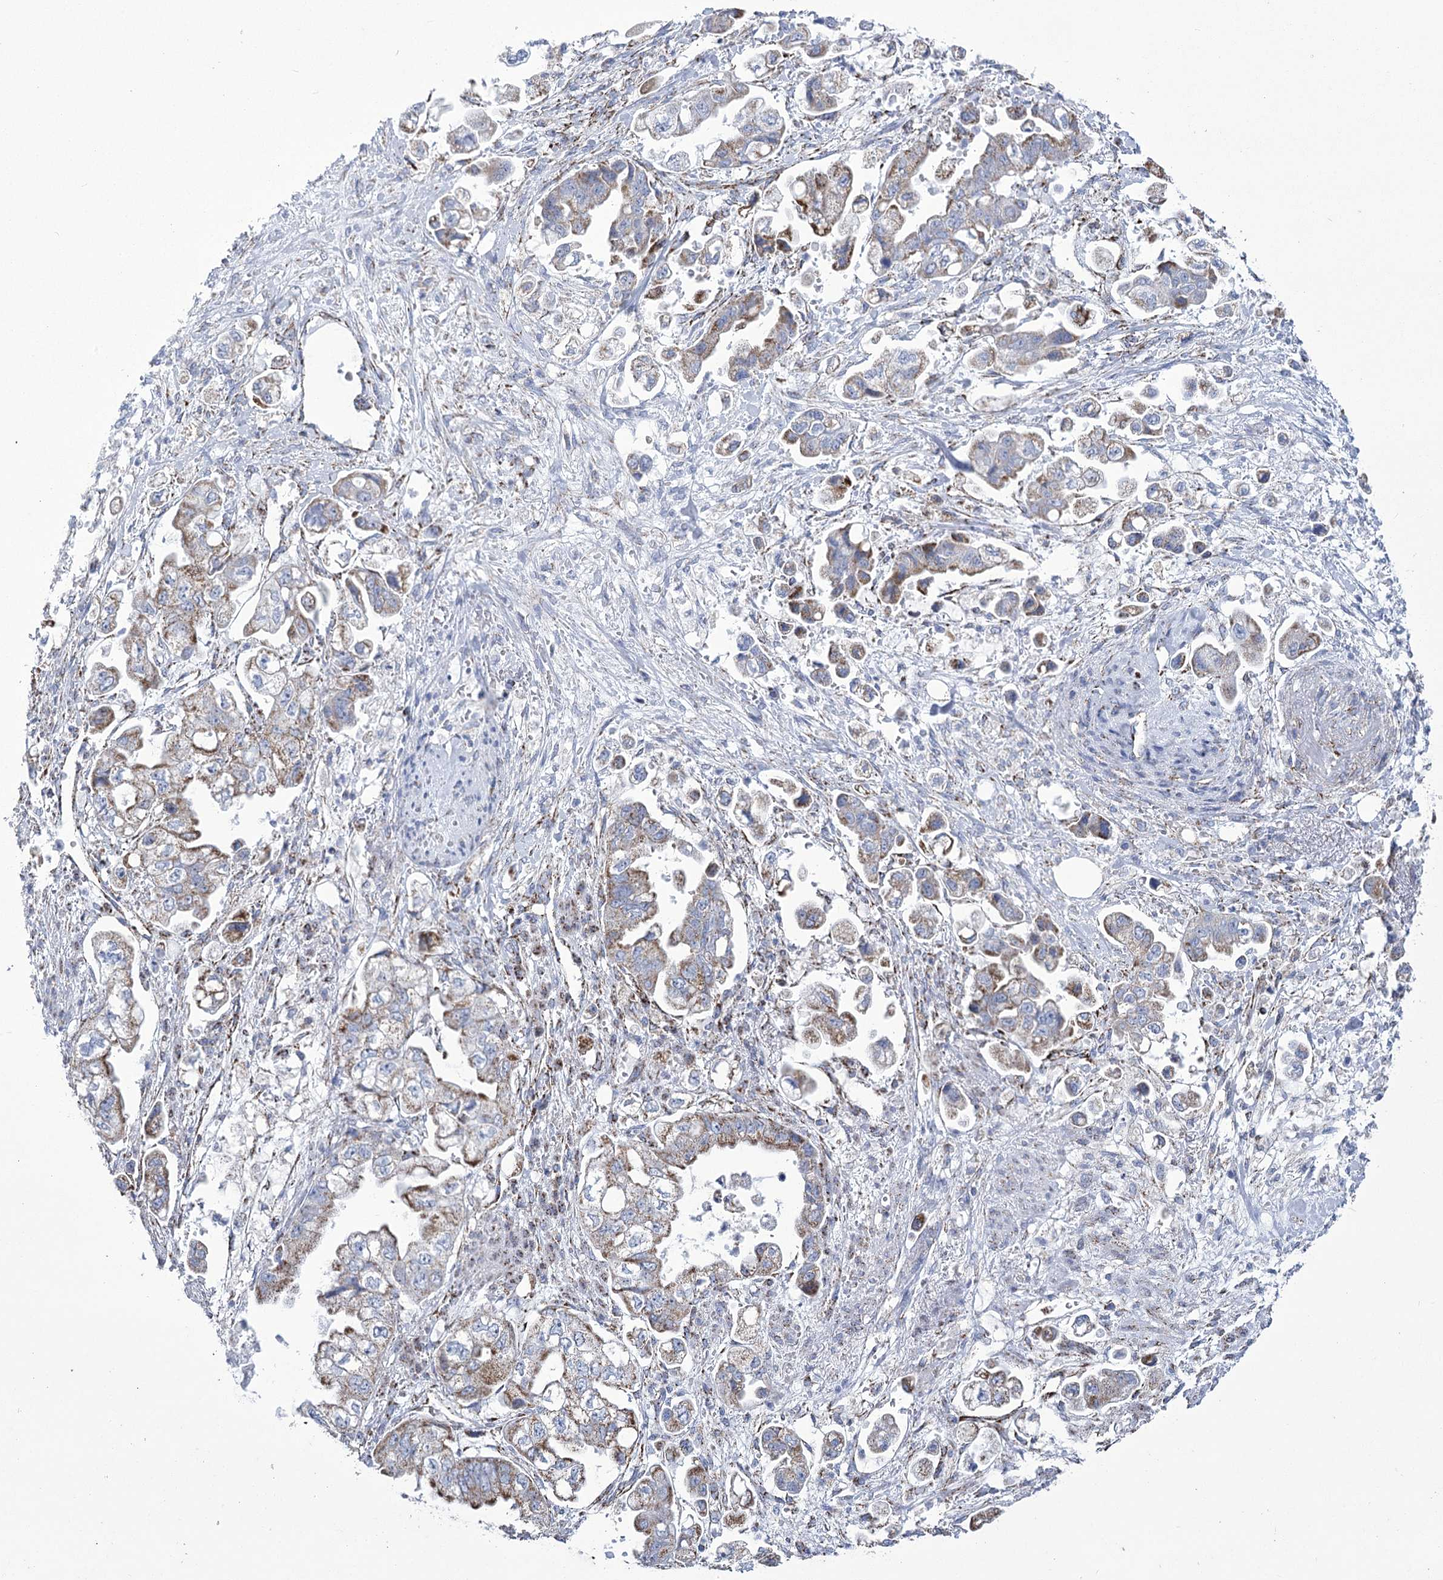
{"staining": {"intensity": "moderate", "quantity": "<25%", "location": "cytoplasmic/membranous"}, "tissue": "stomach cancer", "cell_type": "Tumor cells", "image_type": "cancer", "snomed": [{"axis": "morphology", "description": "Adenocarcinoma, NOS"}, {"axis": "topography", "description": "Stomach"}], "caption": "This is a micrograph of immunohistochemistry (IHC) staining of stomach cancer (adenocarcinoma), which shows moderate staining in the cytoplasmic/membranous of tumor cells.", "gene": "PDHB", "patient": {"sex": "male", "age": 62}}